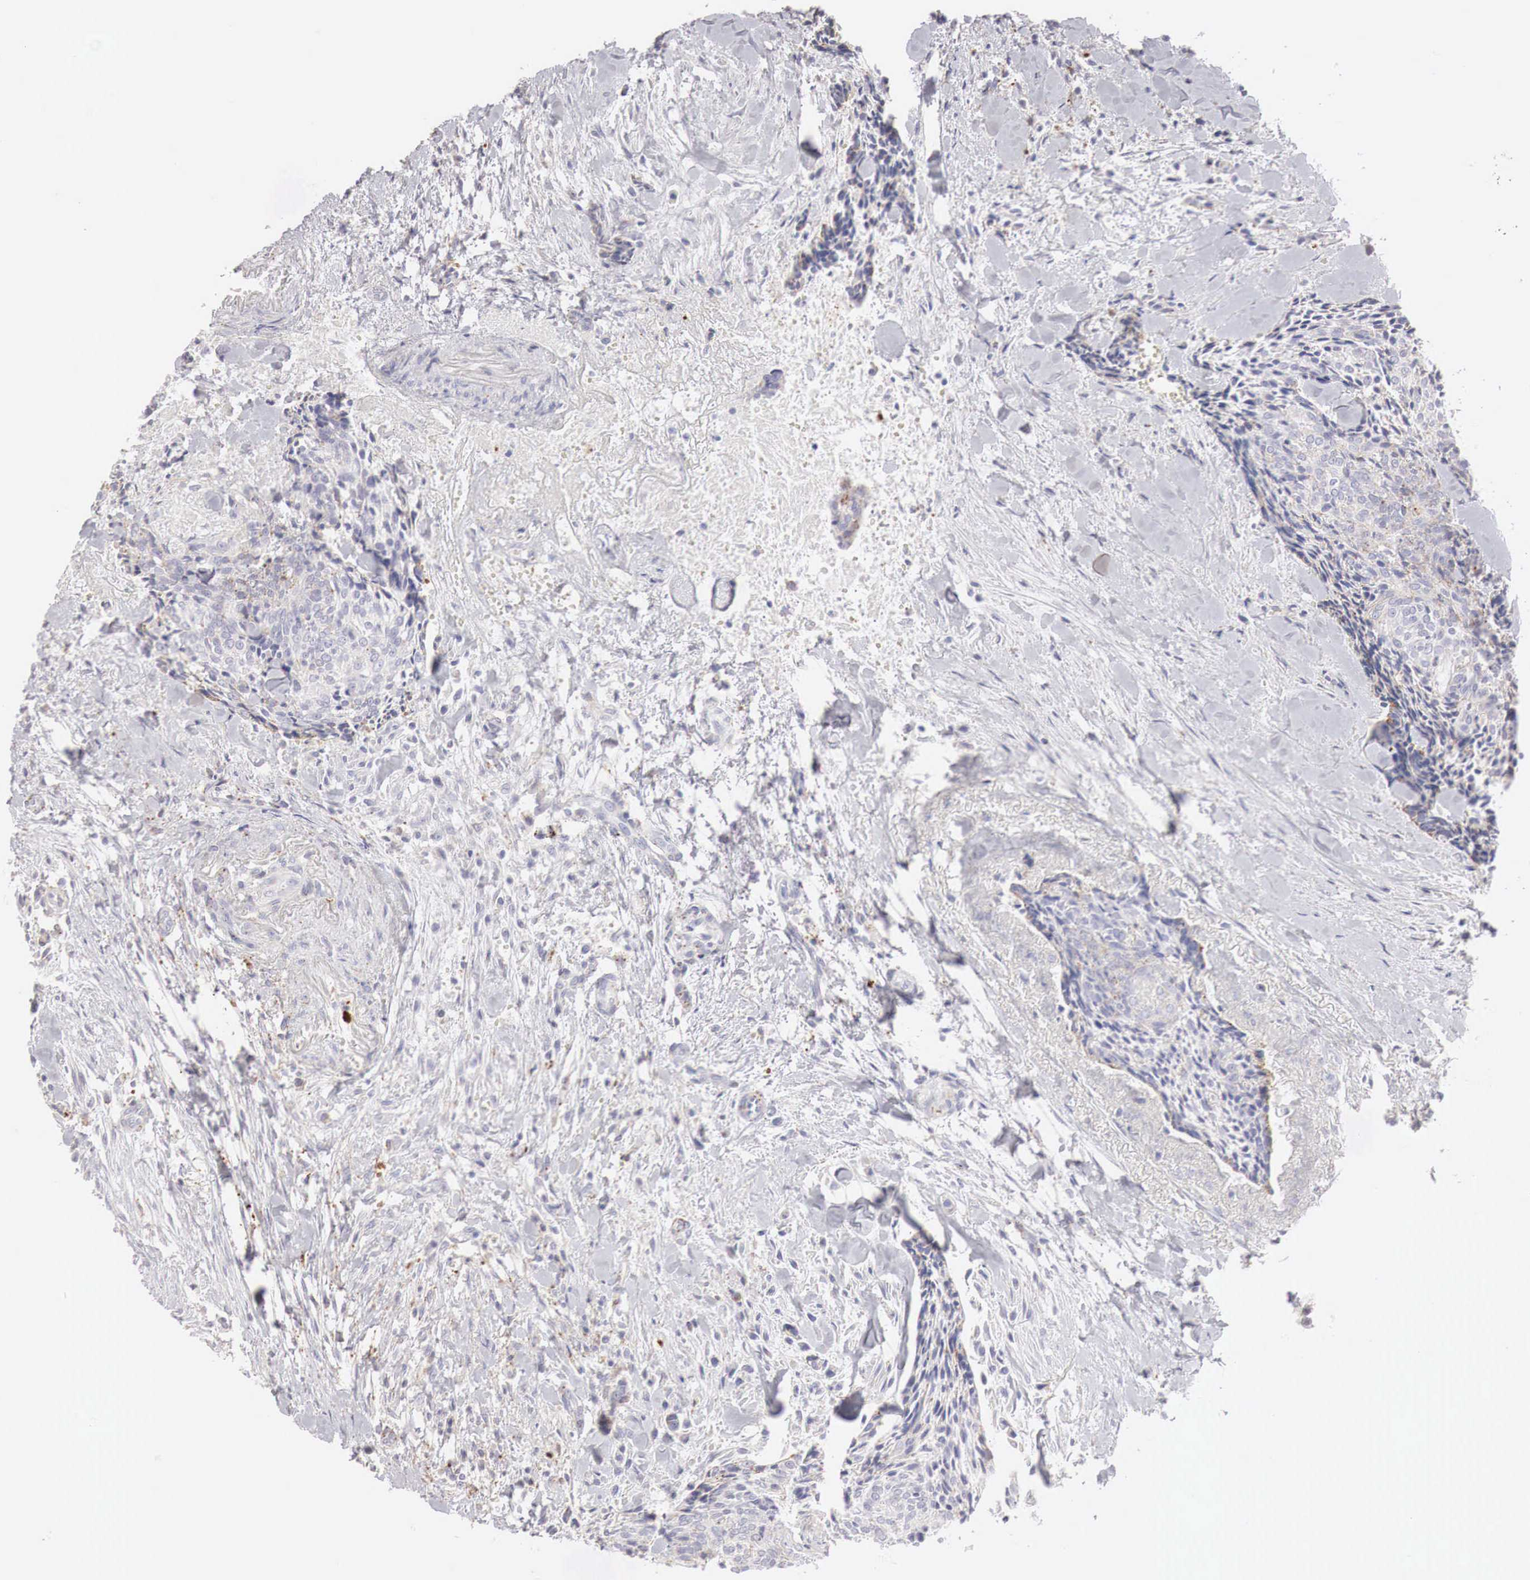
{"staining": {"intensity": "negative", "quantity": "none", "location": "none"}, "tissue": "head and neck cancer", "cell_type": "Tumor cells", "image_type": "cancer", "snomed": [{"axis": "morphology", "description": "Squamous cell carcinoma, NOS"}, {"axis": "topography", "description": "Salivary gland"}, {"axis": "topography", "description": "Head-Neck"}], "caption": "Immunohistochemistry histopathology image of neoplastic tissue: squamous cell carcinoma (head and neck) stained with DAB displays no significant protein expression in tumor cells. Nuclei are stained in blue.", "gene": "GLA", "patient": {"sex": "male", "age": 70}}